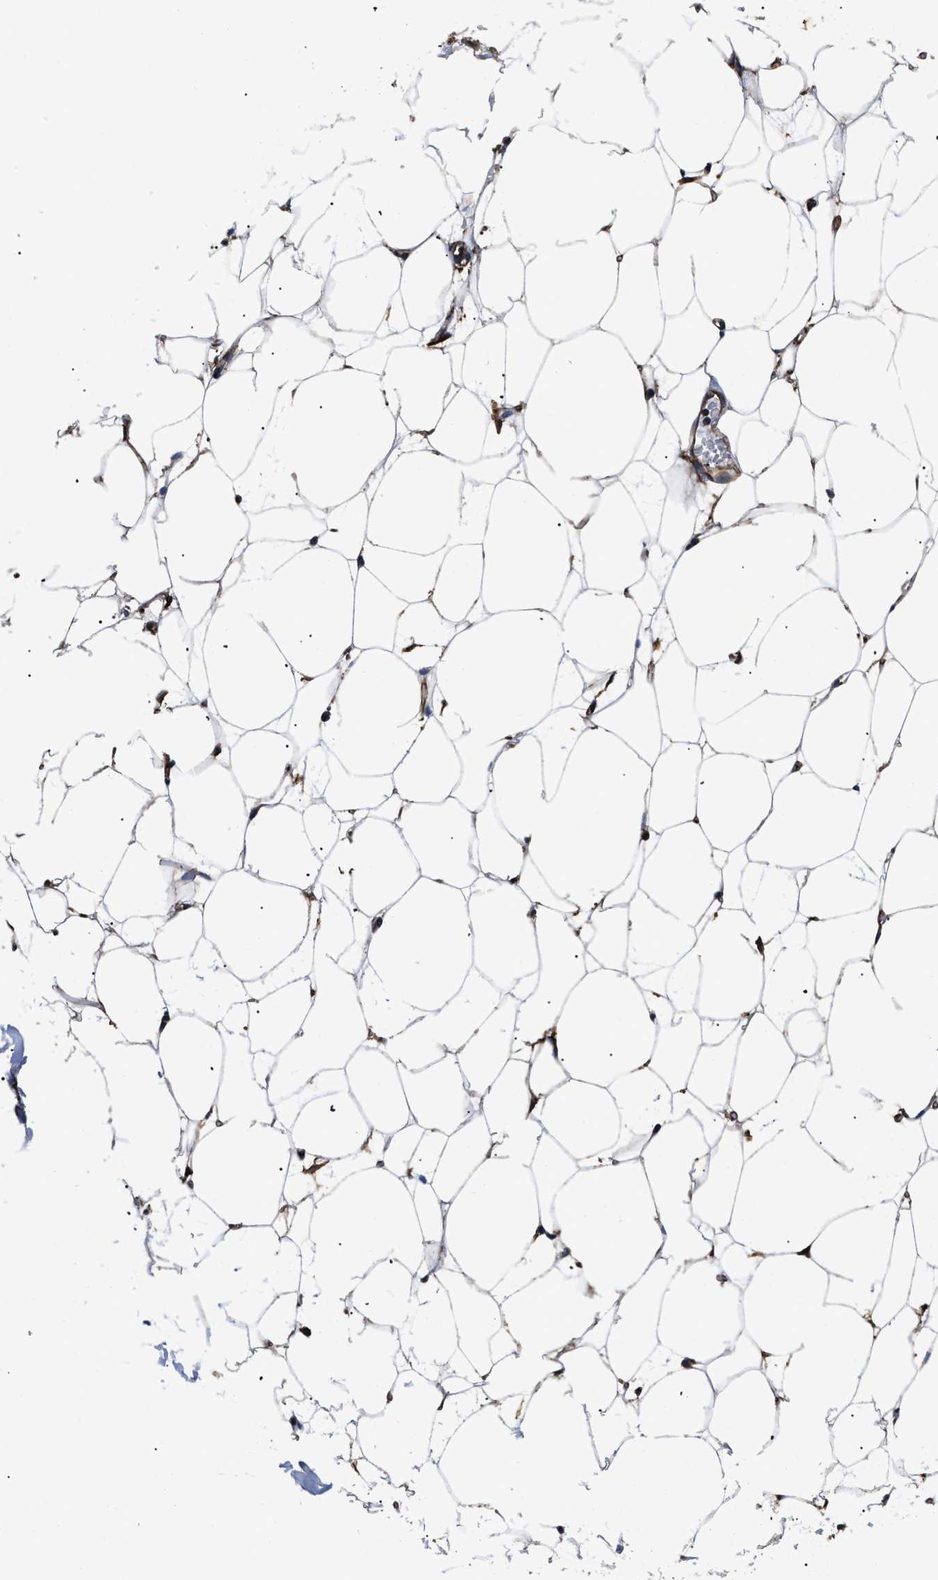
{"staining": {"intensity": "negative", "quantity": "none", "location": "none"}, "tissue": "adipose tissue", "cell_type": "Adipocytes", "image_type": "normal", "snomed": [{"axis": "morphology", "description": "Normal tissue, NOS"}, {"axis": "topography", "description": "Breast"}, {"axis": "topography", "description": "Soft tissue"}], "caption": "DAB (3,3'-diaminobenzidine) immunohistochemical staining of benign human adipose tissue exhibits no significant expression in adipocytes.", "gene": "NT5E", "patient": {"sex": "female", "age": 75}}